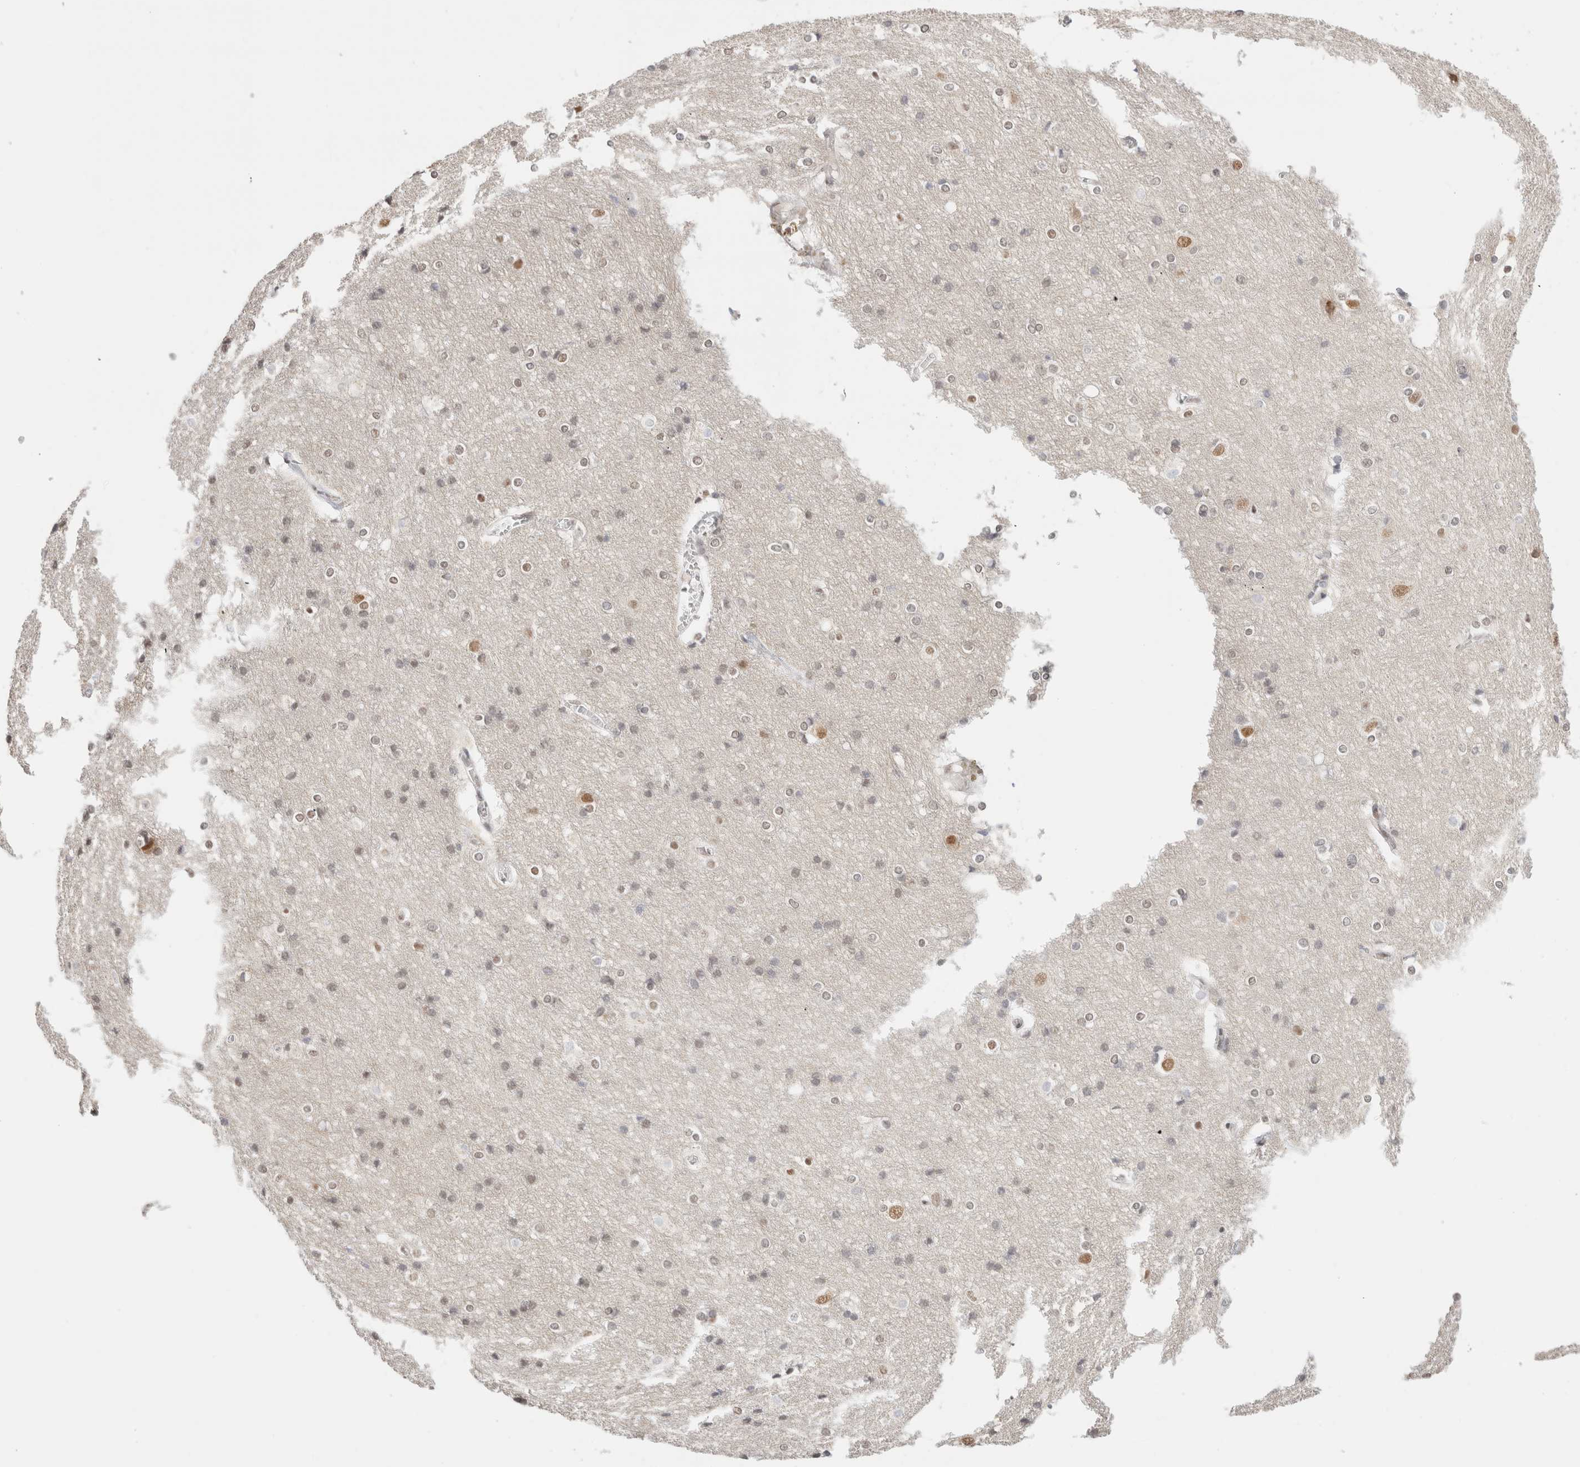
{"staining": {"intensity": "negative", "quantity": "none", "location": "none"}, "tissue": "cerebral cortex", "cell_type": "Endothelial cells", "image_type": "normal", "snomed": [{"axis": "morphology", "description": "Normal tissue, NOS"}, {"axis": "topography", "description": "Cerebral cortex"}], "caption": "IHC photomicrograph of unremarkable cerebral cortex: human cerebral cortex stained with DAB (3,3'-diaminobenzidine) shows no significant protein staining in endothelial cells.", "gene": "HDLBP", "patient": {"sex": "male", "age": 54}}